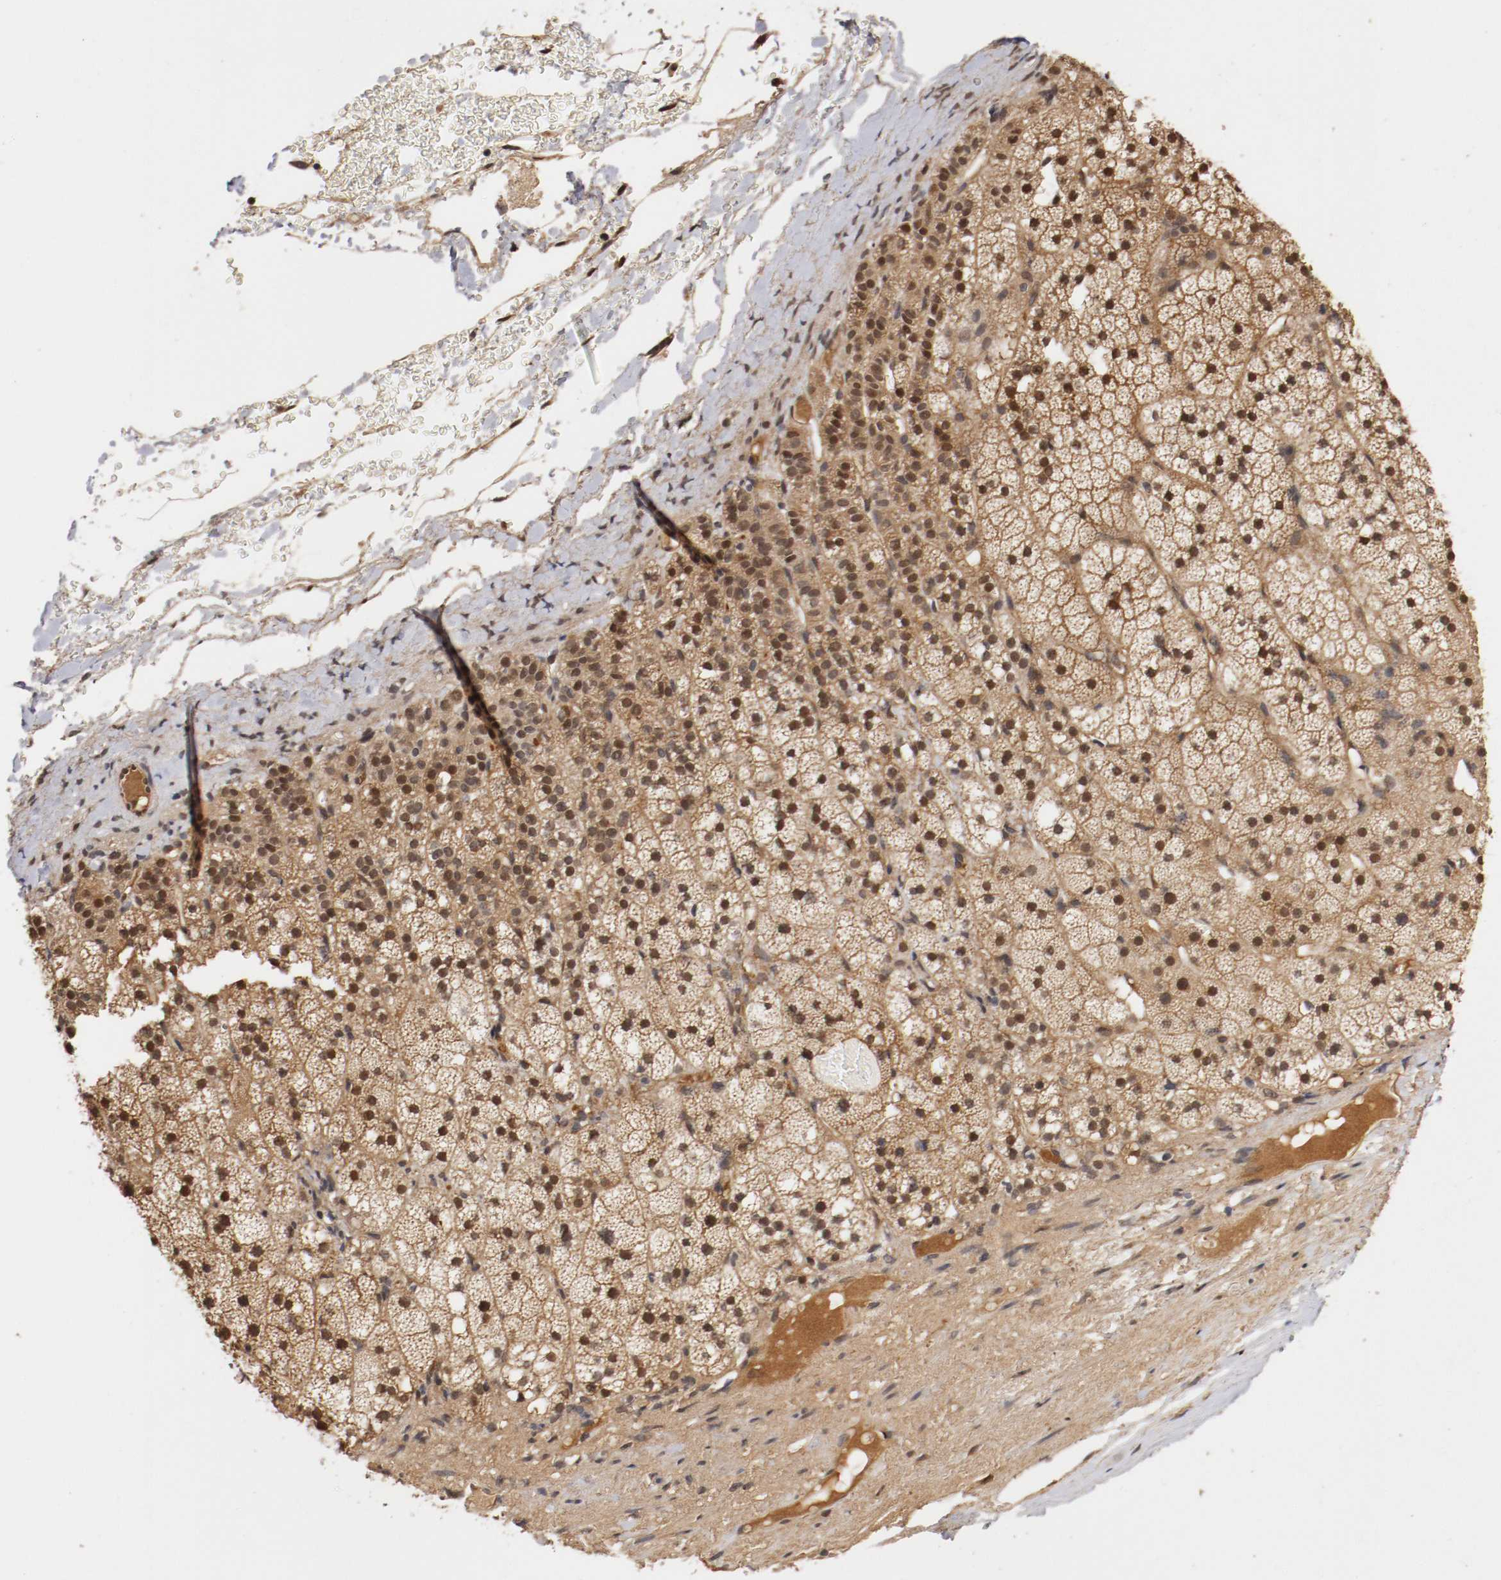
{"staining": {"intensity": "moderate", "quantity": ">75%", "location": "cytoplasmic/membranous,nuclear"}, "tissue": "adrenal gland", "cell_type": "Glandular cells", "image_type": "normal", "snomed": [{"axis": "morphology", "description": "Normal tissue, NOS"}, {"axis": "topography", "description": "Adrenal gland"}], "caption": "Human adrenal gland stained with a brown dye exhibits moderate cytoplasmic/membranous,nuclear positive staining in approximately >75% of glandular cells.", "gene": "DNMT3B", "patient": {"sex": "male", "age": 35}}